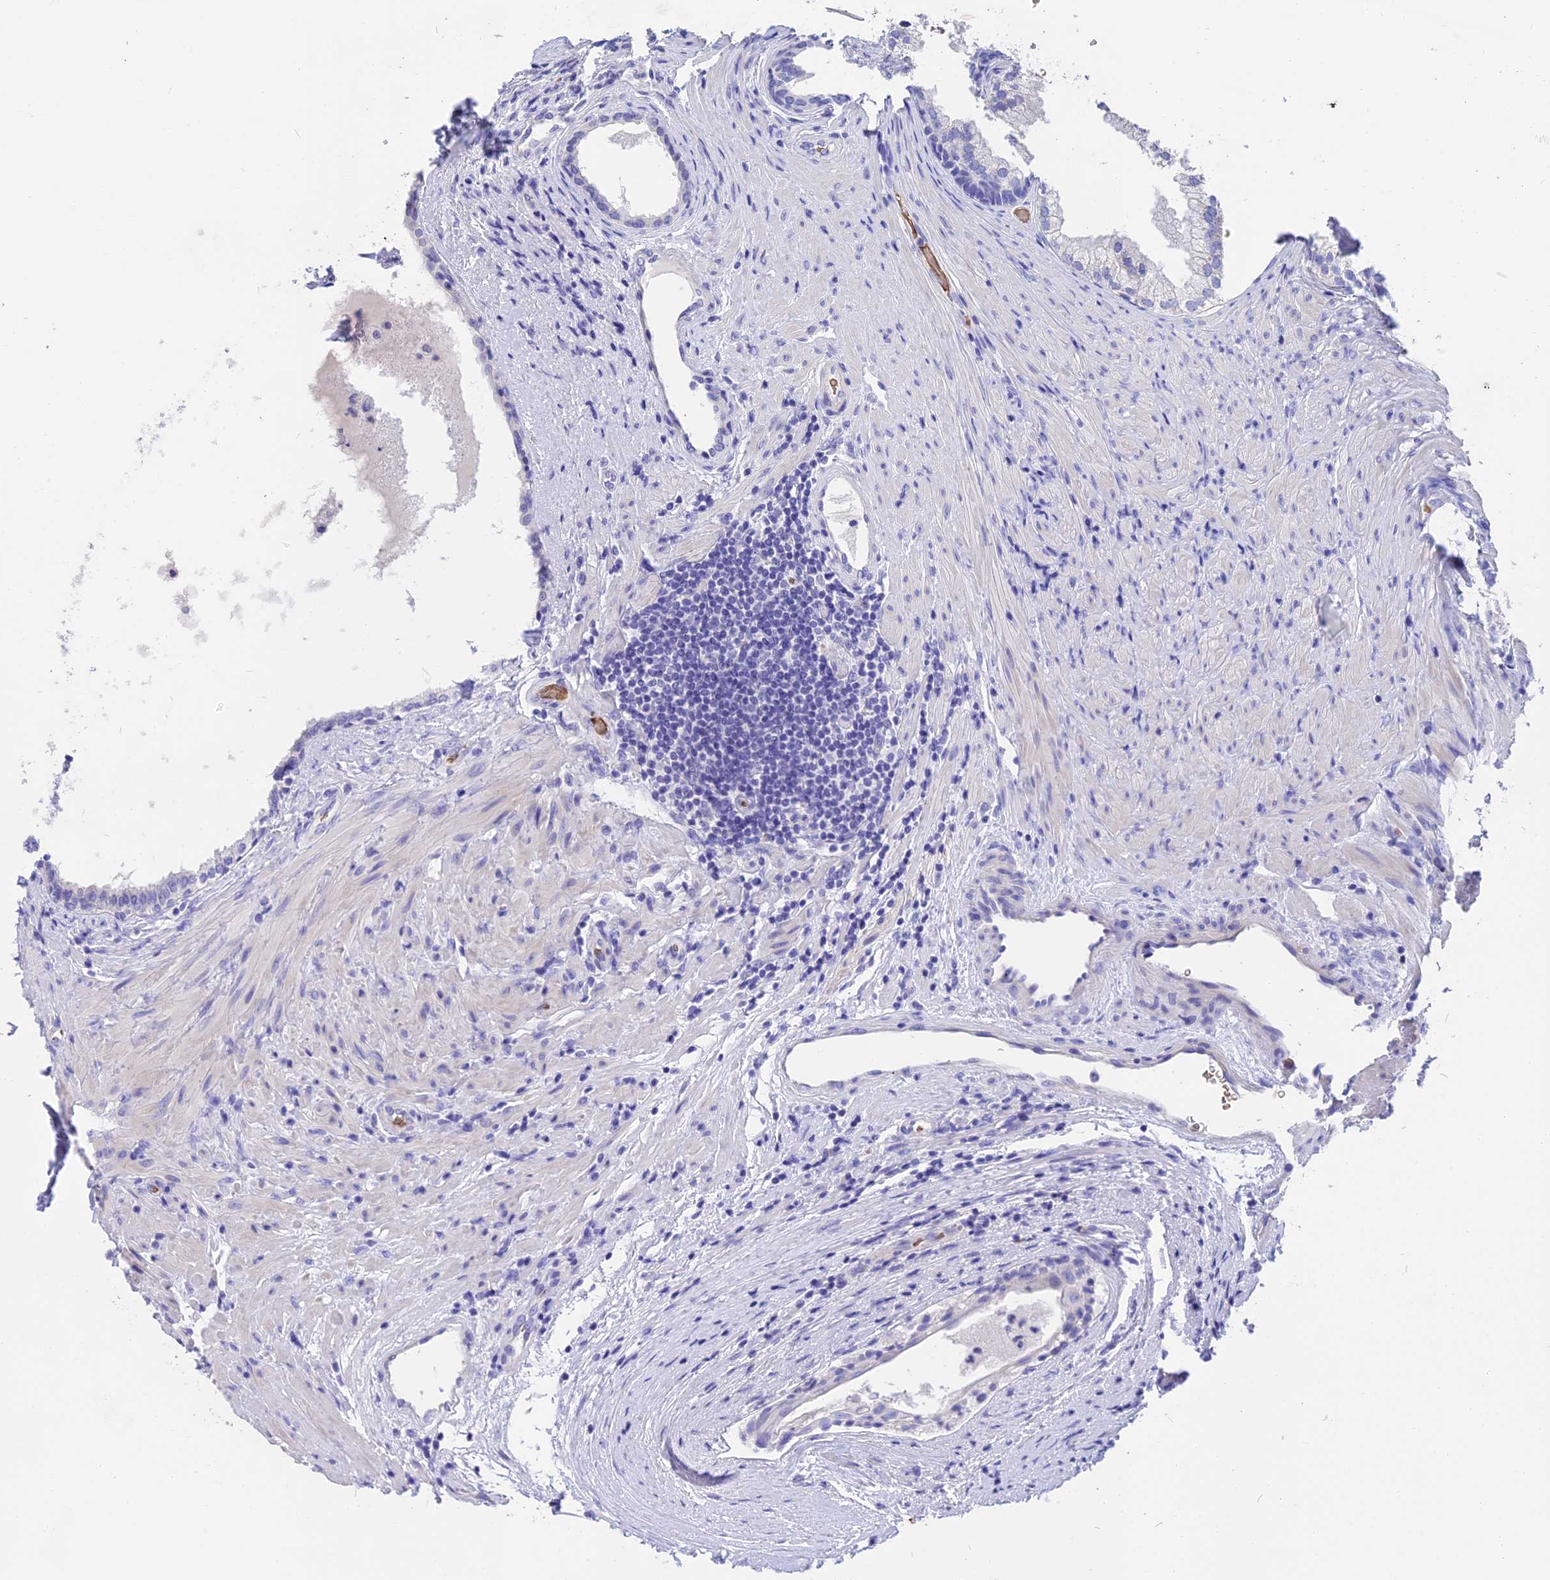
{"staining": {"intensity": "negative", "quantity": "none", "location": "none"}, "tissue": "prostate", "cell_type": "Glandular cells", "image_type": "normal", "snomed": [{"axis": "morphology", "description": "Normal tissue, NOS"}, {"axis": "topography", "description": "Prostate"}], "caption": "Histopathology image shows no protein expression in glandular cells of unremarkable prostate. (Brightfield microscopy of DAB IHC at high magnification).", "gene": "TNNC2", "patient": {"sex": "male", "age": 76}}